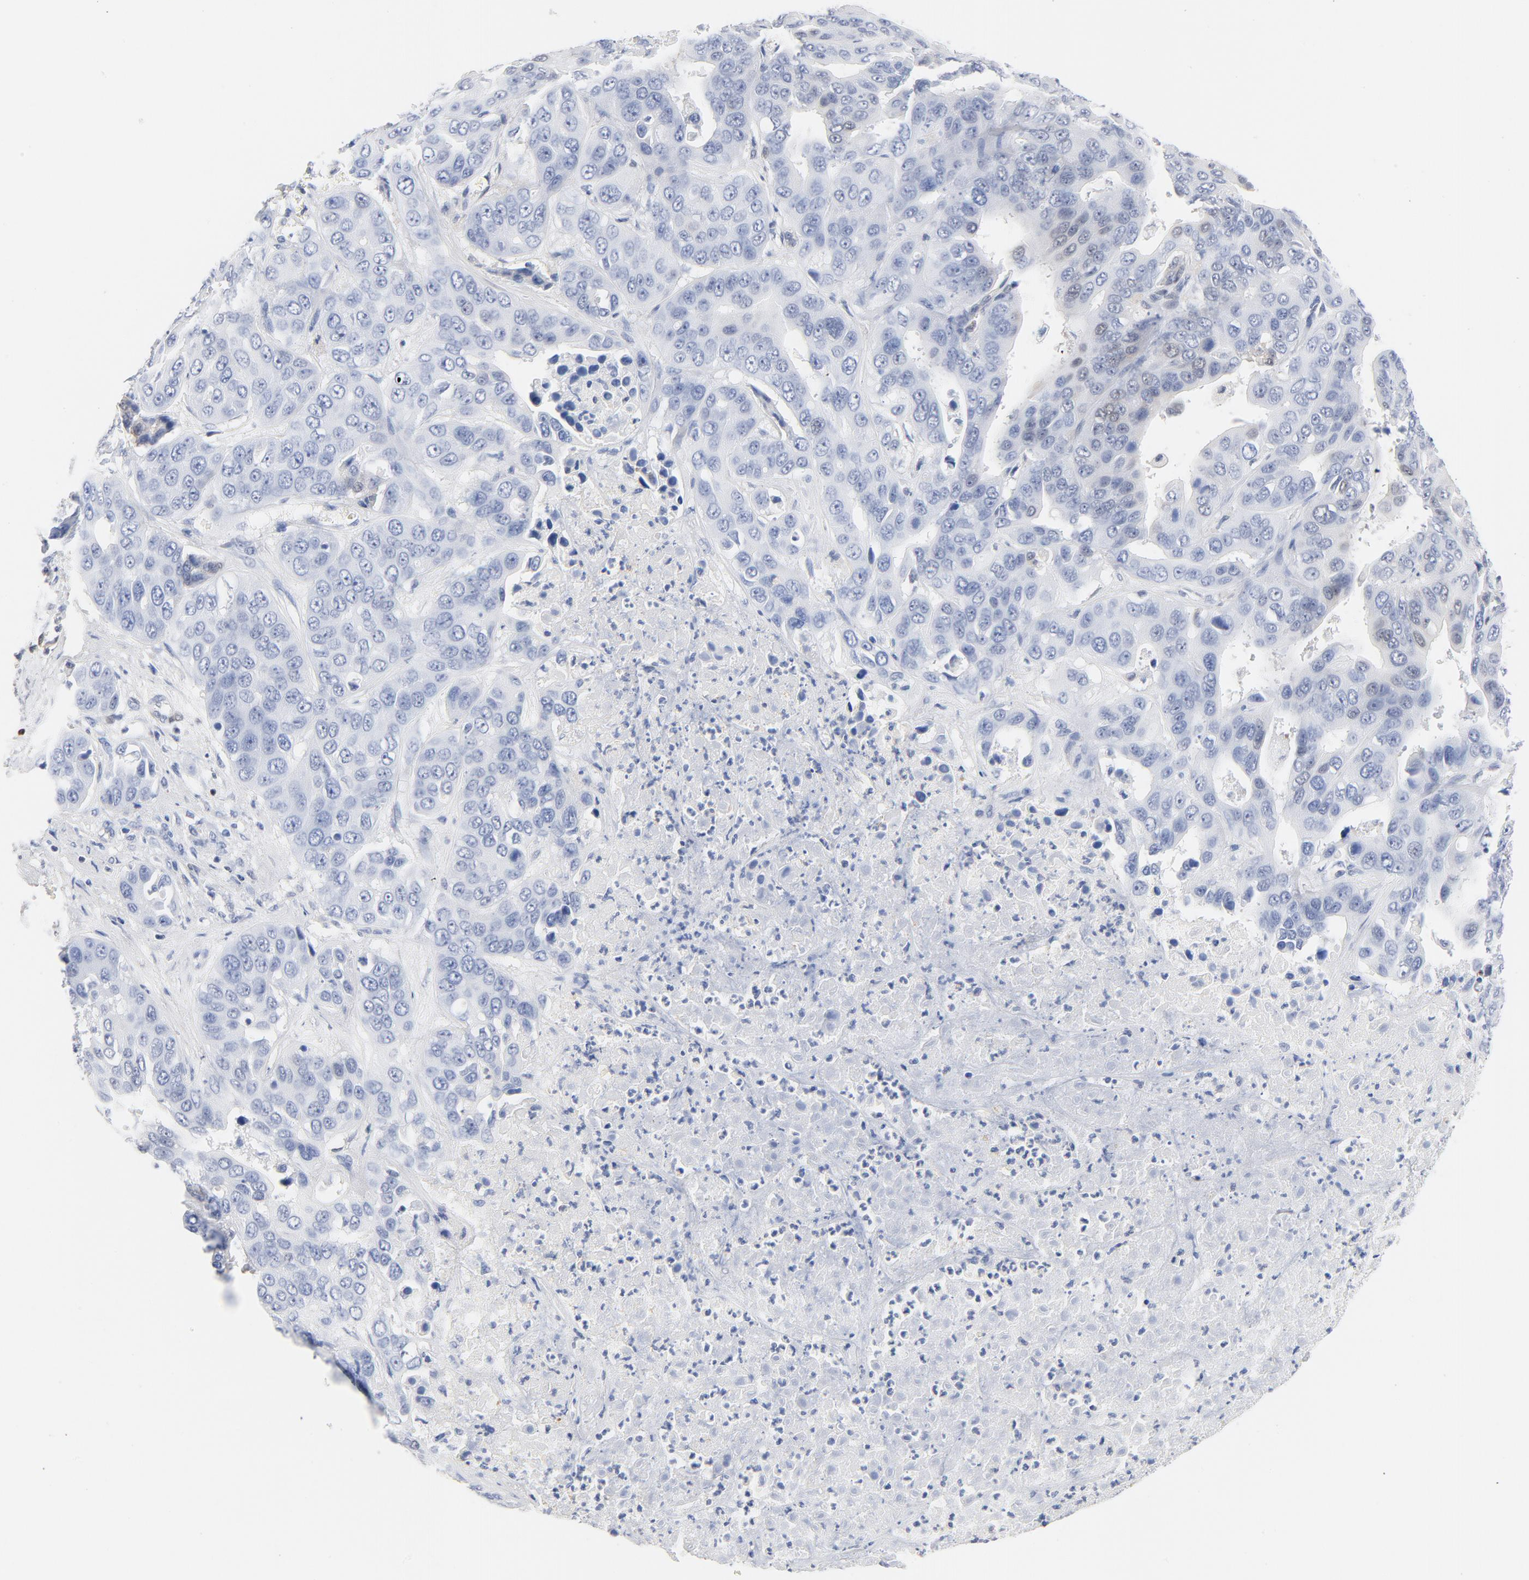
{"staining": {"intensity": "negative", "quantity": "none", "location": "none"}, "tissue": "liver cancer", "cell_type": "Tumor cells", "image_type": "cancer", "snomed": [{"axis": "morphology", "description": "Cholangiocarcinoma"}, {"axis": "topography", "description": "Liver"}], "caption": "High magnification brightfield microscopy of liver cholangiocarcinoma stained with DAB (brown) and counterstained with hematoxylin (blue): tumor cells show no significant positivity.", "gene": "CDKN1B", "patient": {"sex": "female", "age": 52}}